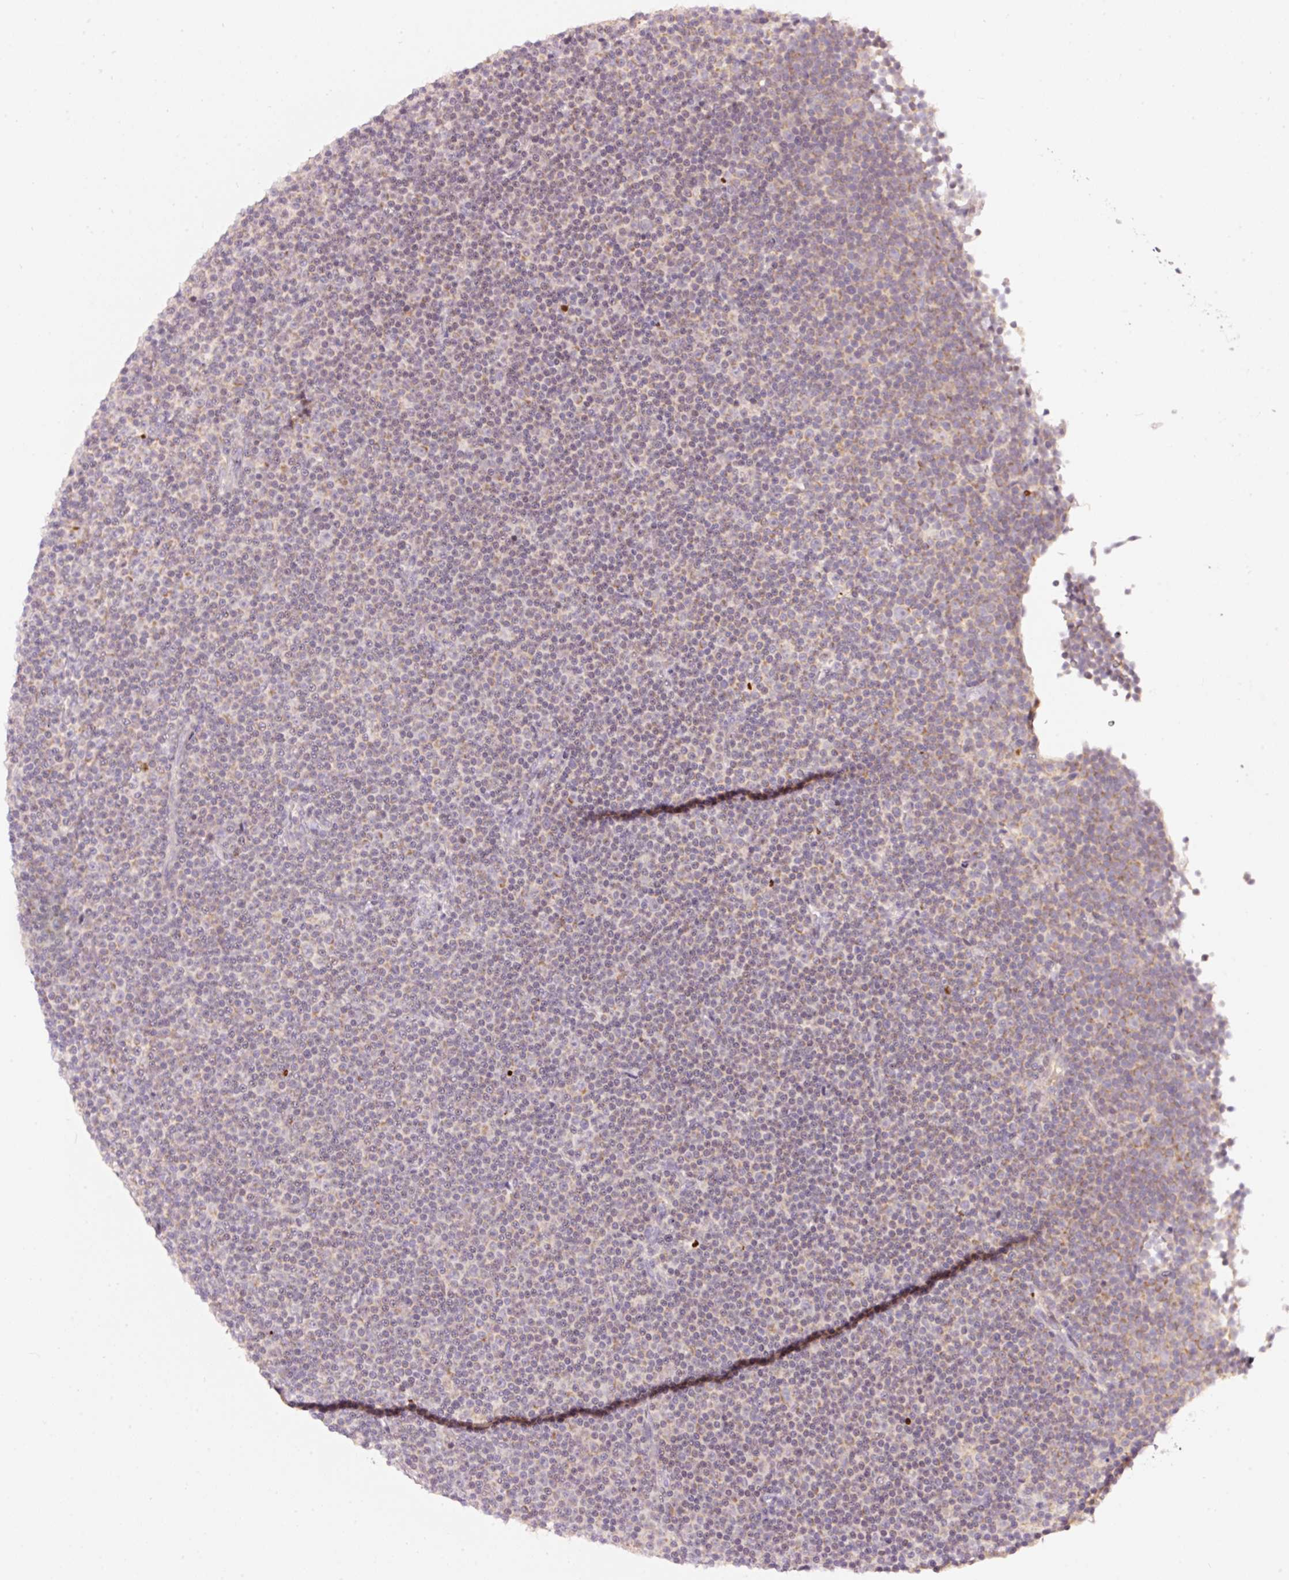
{"staining": {"intensity": "negative", "quantity": "none", "location": "none"}, "tissue": "lymphoma", "cell_type": "Tumor cells", "image_type": "cancer", "snomed": [{"axis": "morphology", "description": "Malignant lymphoma, non-Hodgkin's type, Low grade"}, {"axis": "topography", "description": "Lymph node"}], "caption": "Human low-grade malignant lymphoma, non-Hodgkin's type stained for a protein using immunohistochemistry reveals no positivity in tumor cells.", "gene": "ABHD11", "patient": {"sex": "female", "age": 67}}